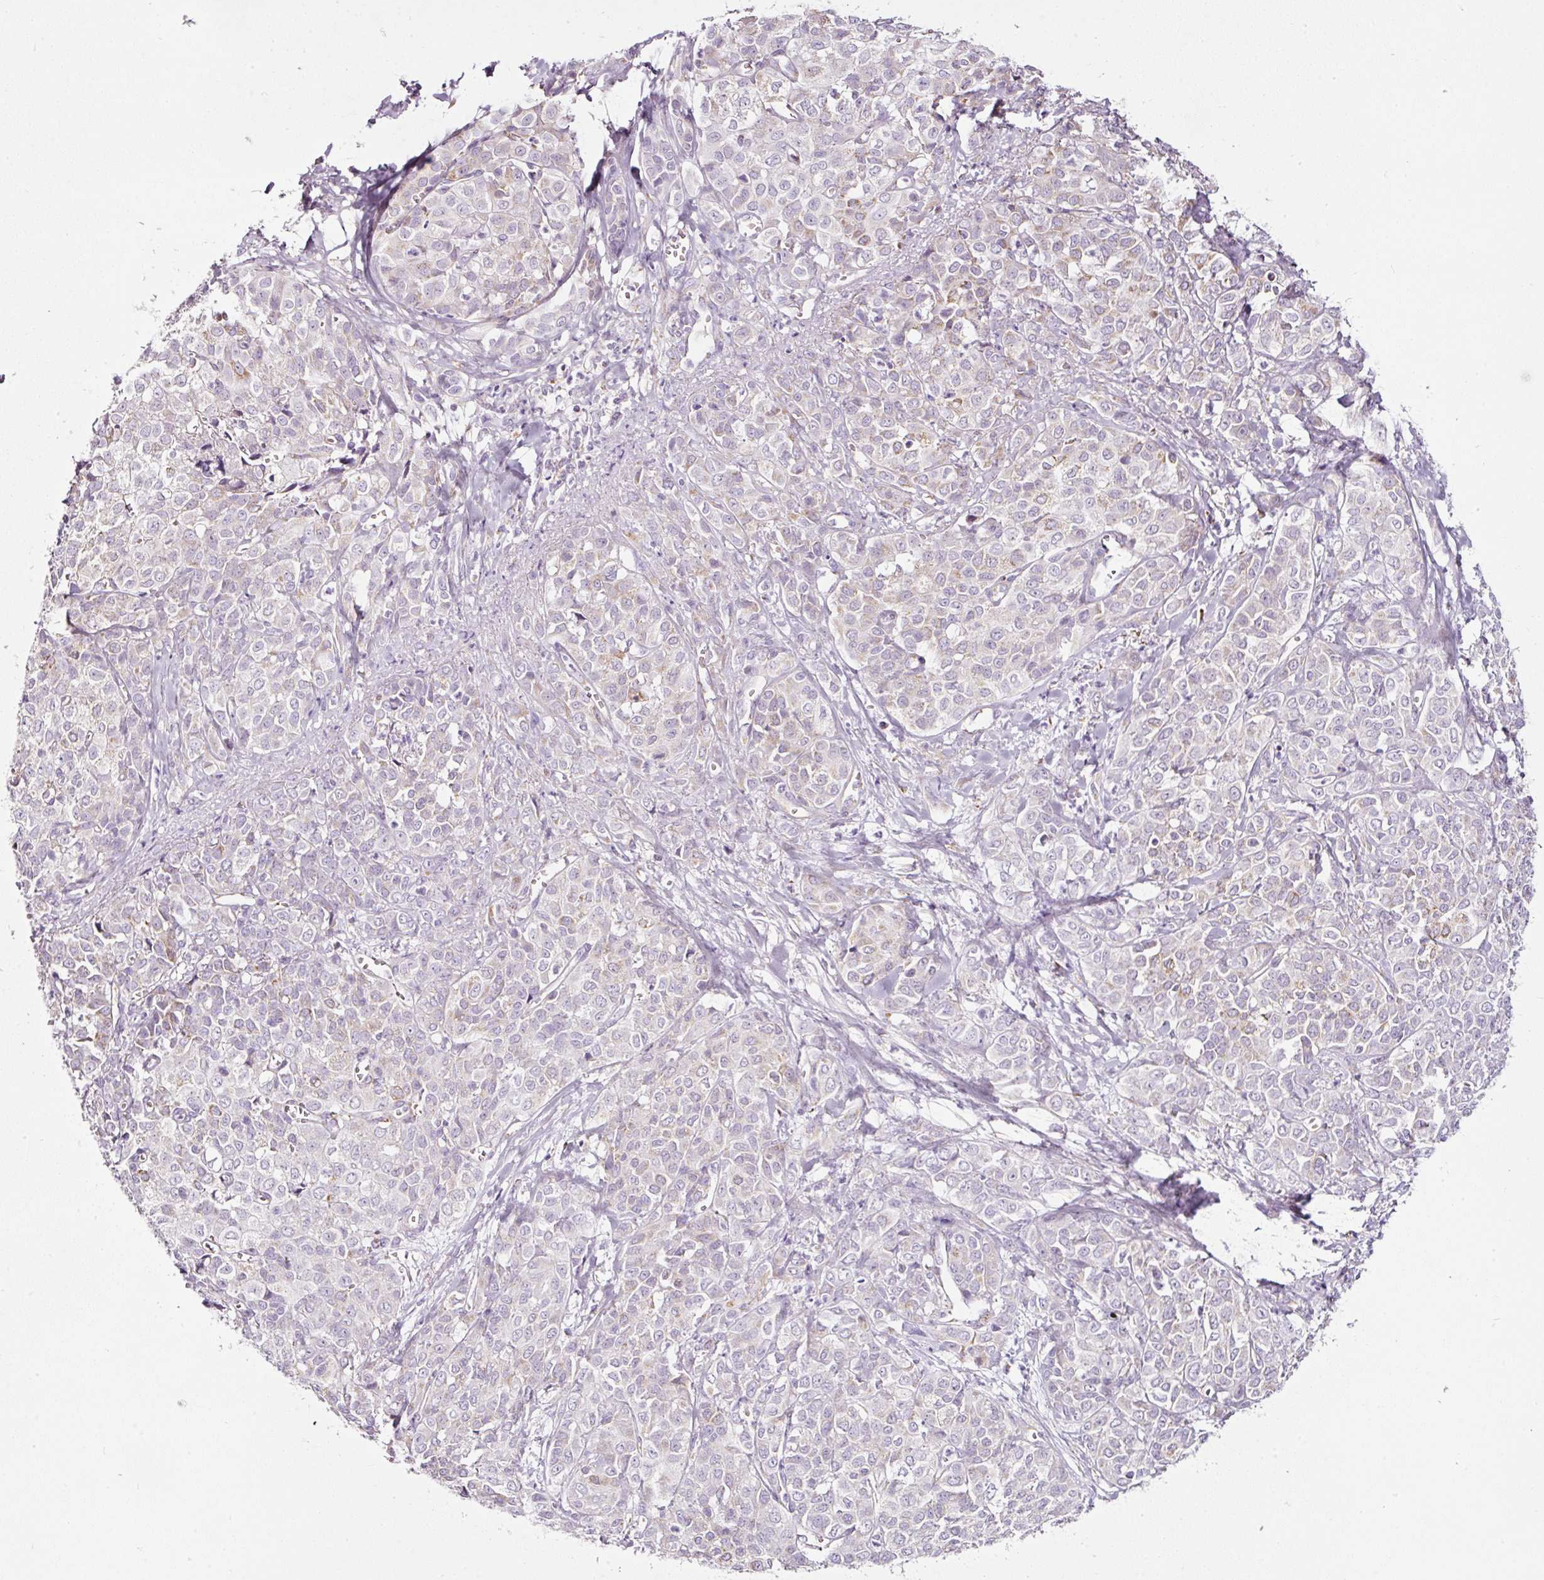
{"staining": {"intensity": "moderate", "quantity": "<25%", "location": "cytoplasmic/membranous"}, "tissue": "liver cancer", "cell_type": "Tumor cells", "image_type": "cancer", "snomed": [{"axis": "morphology", "description": "Cholangiocarcinoma"}, {"axis": "topography", "description": "Liver"}], "caption": "Liver cancer was stained to show a protein in brown. There is low levels of moderate cytoplasmic/membranous expression in approximately <25% of tumor cells. (DAB IHC with brightfield microscopy, high magnification).", "gene": "SDHA", "patient": {"sex": "female", "age": 77}}